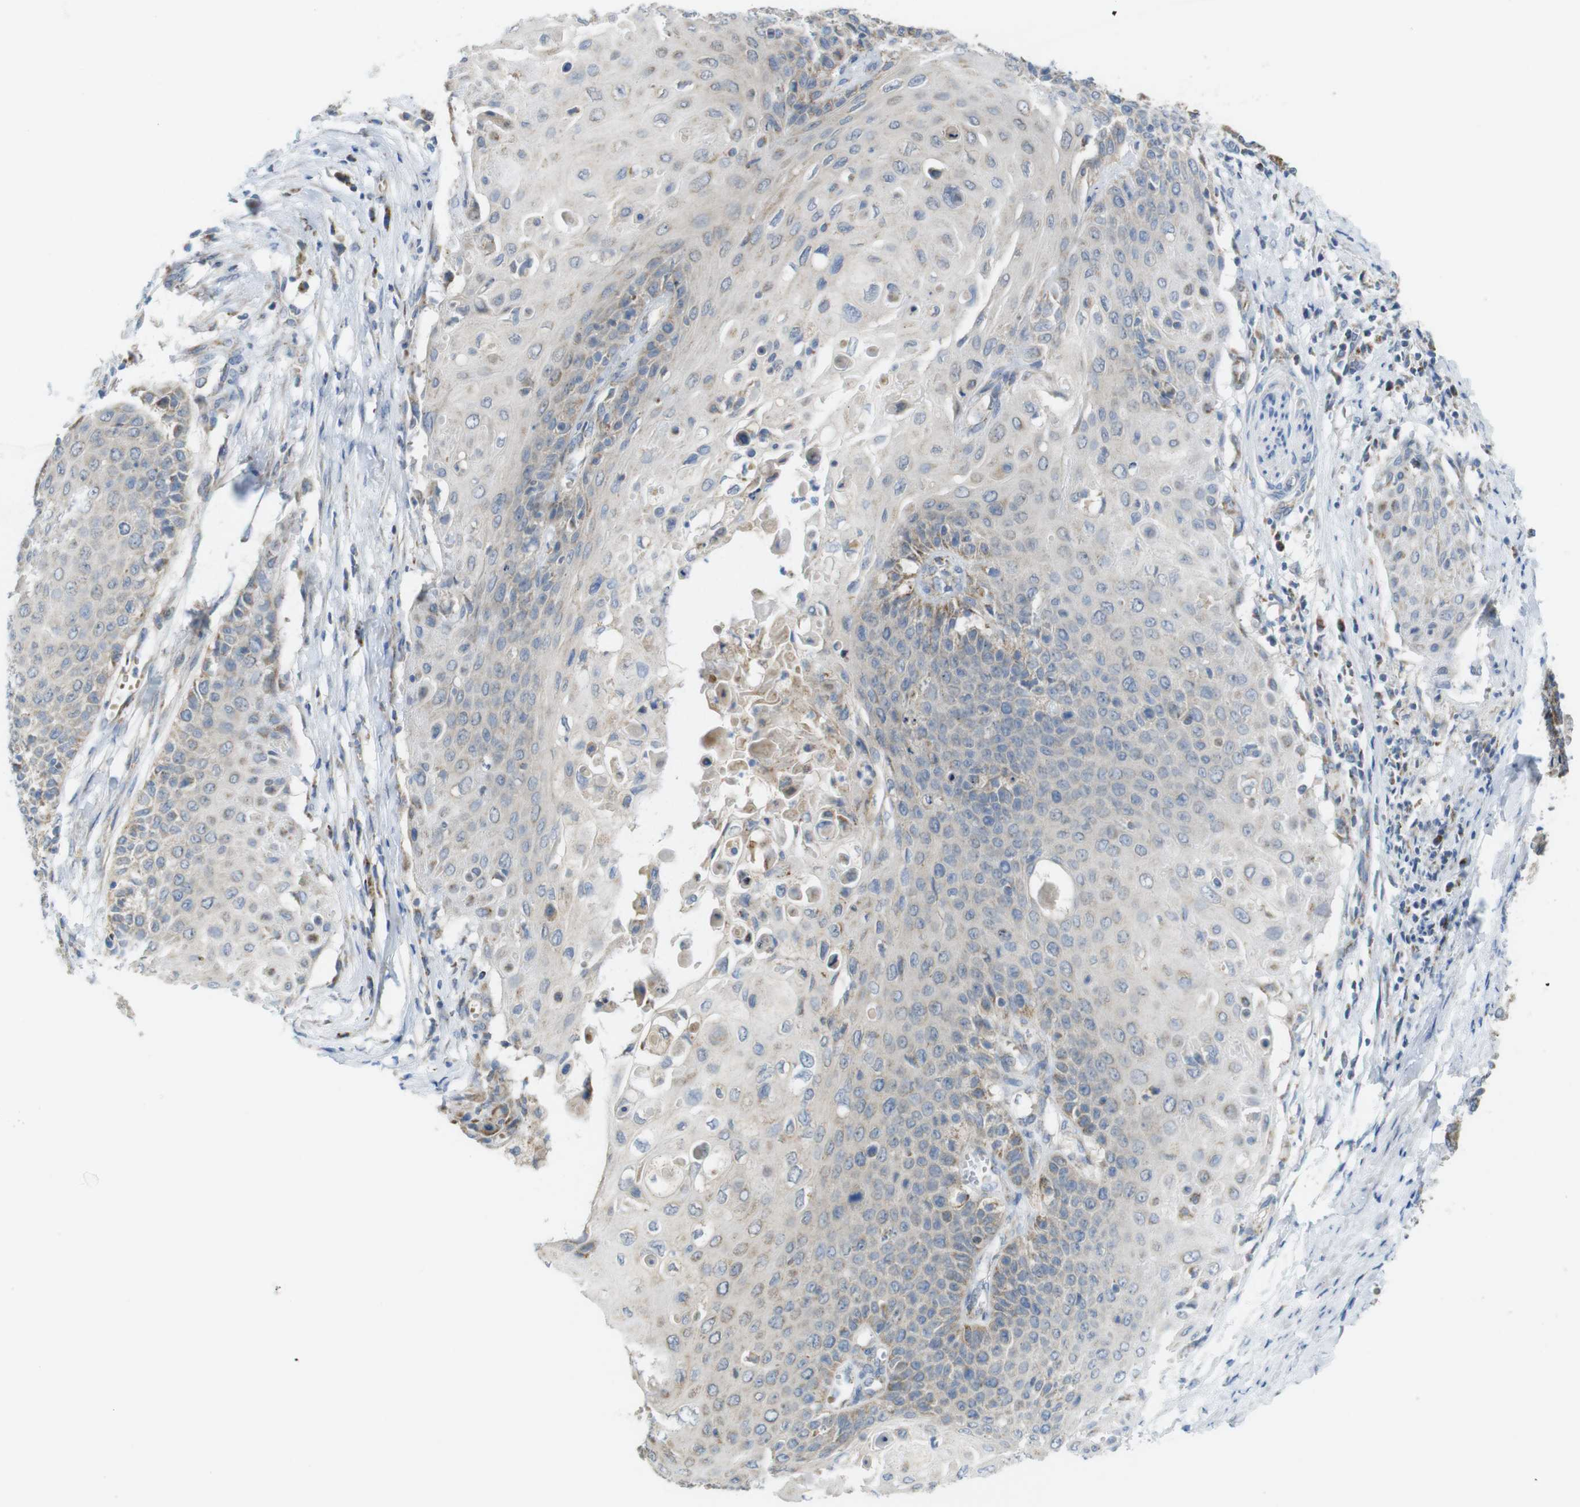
{"staining": {"intensity": "moderate", "quantity": "<25%", "location": "cytoplasmic/membranous"}, "tissue": "cervical cancer", "cell_type": "Tumor cells", "image_type": "cancer", "snomed": [{"axis": "morphology", "description": "Squamous cell carcinoma, NOS"}, {"axis": "topography", "description": "Cervix"}], "caption": "Protein staining reveals moderate cytoplasmic/membranous positivity in approximately <25% of tumor cells in cervical cancer.", "gene": "MARCHF1", "patient": {"sex": "female", "age": 39}}